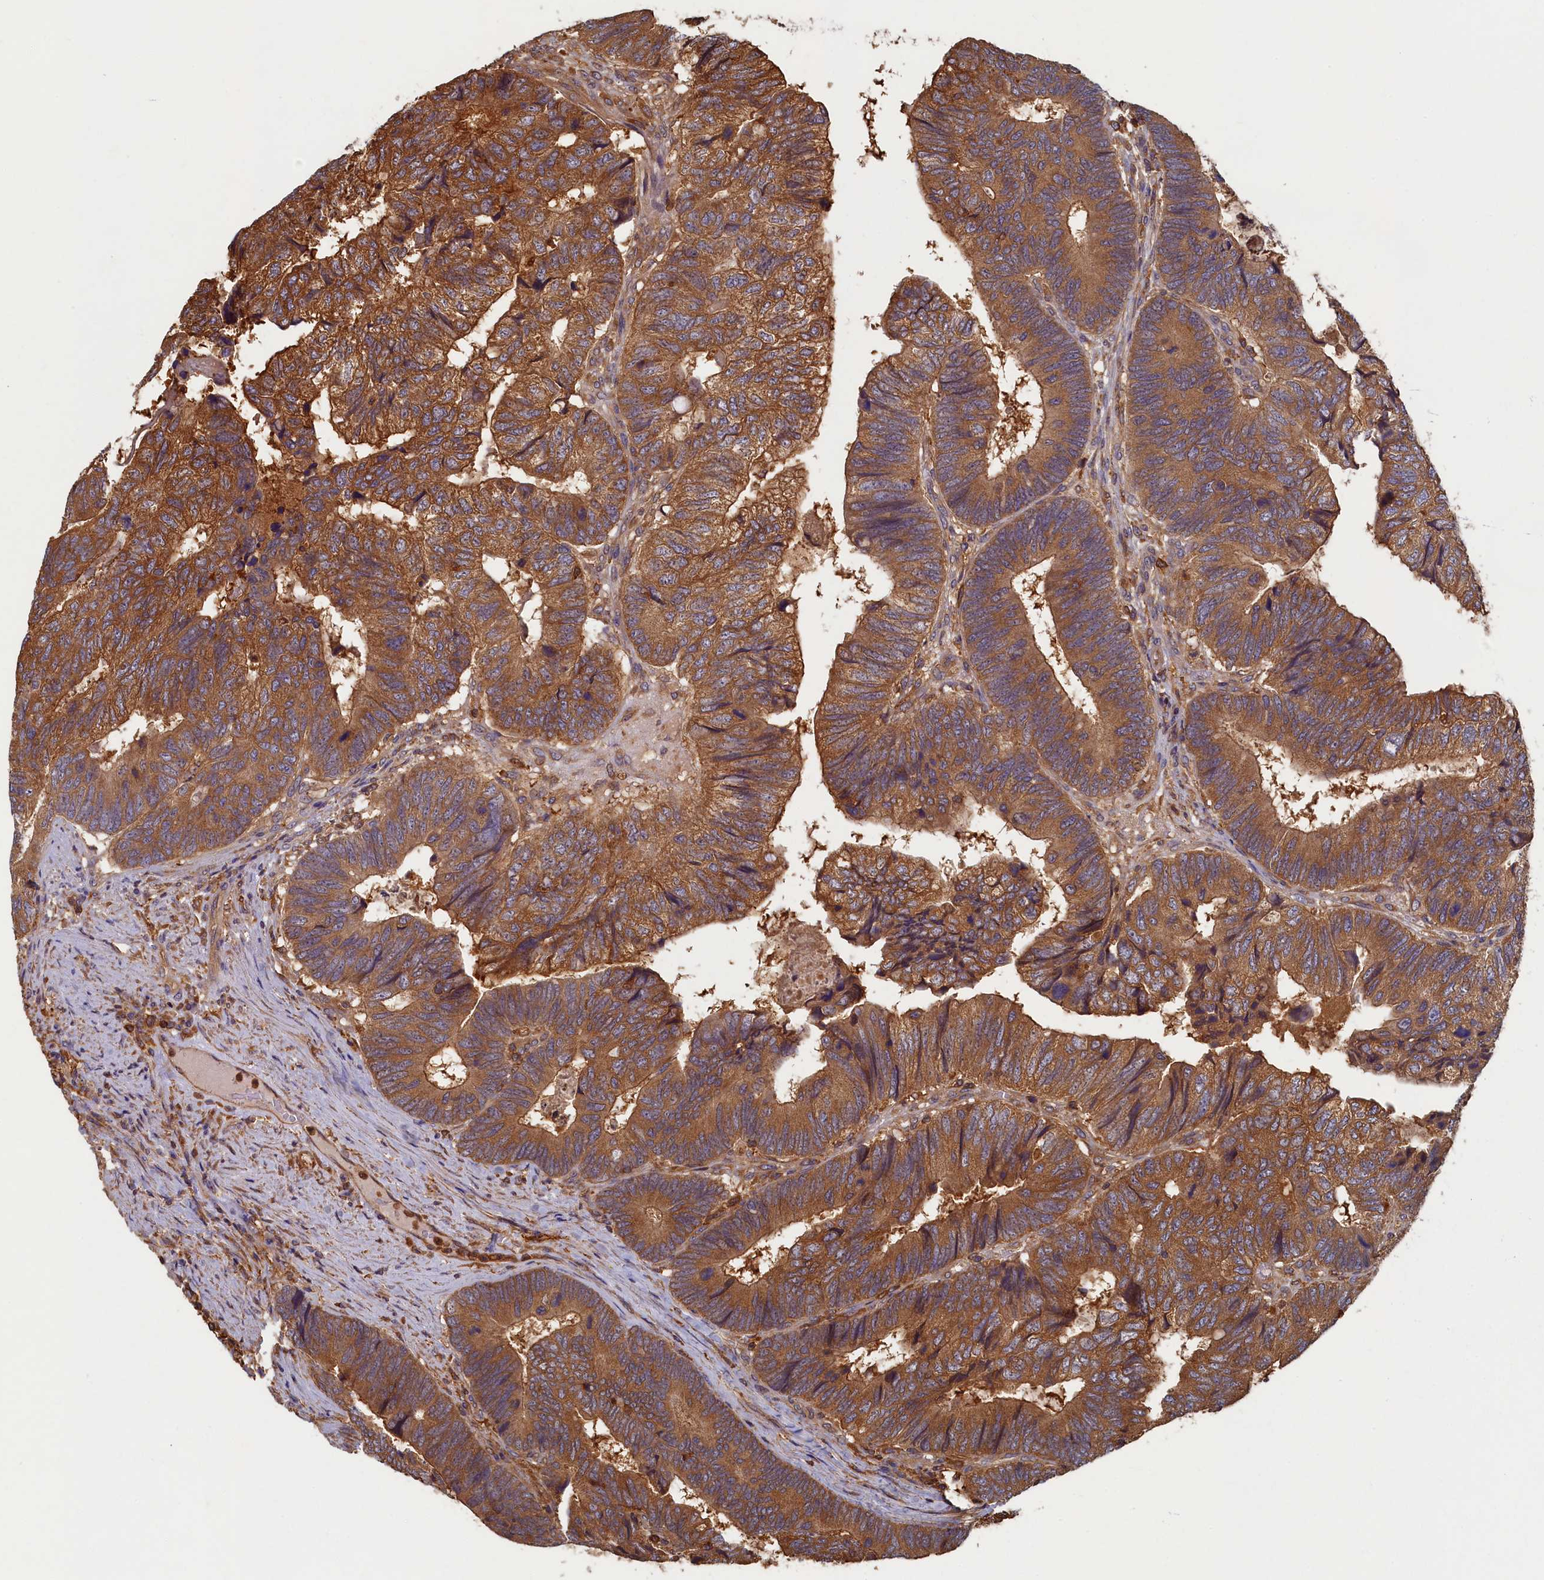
{"staining": {"intensity": "strong", "quantity": ">75%", "location": "cytoplasmic/membranous"}, "tissue": "colorectal cancer", "cell_type": "Tumor cells", "image_type": "cancer", "snomed": [{"axis": "morphology", "description": "Adenocarcinoma, NOS"}, {"axis": "topography", "description": "Colon"}], "caption": "High-power microscopy captured an immunohistochemistry (IHC) image of colorectal cancer (adenocarcinoma), revealing strong cytoplasmic/membranous staining in approximately >75% of tumor cells.", "gene": "TIMM8B", "patient": {"sex": "female", "age": 67}}